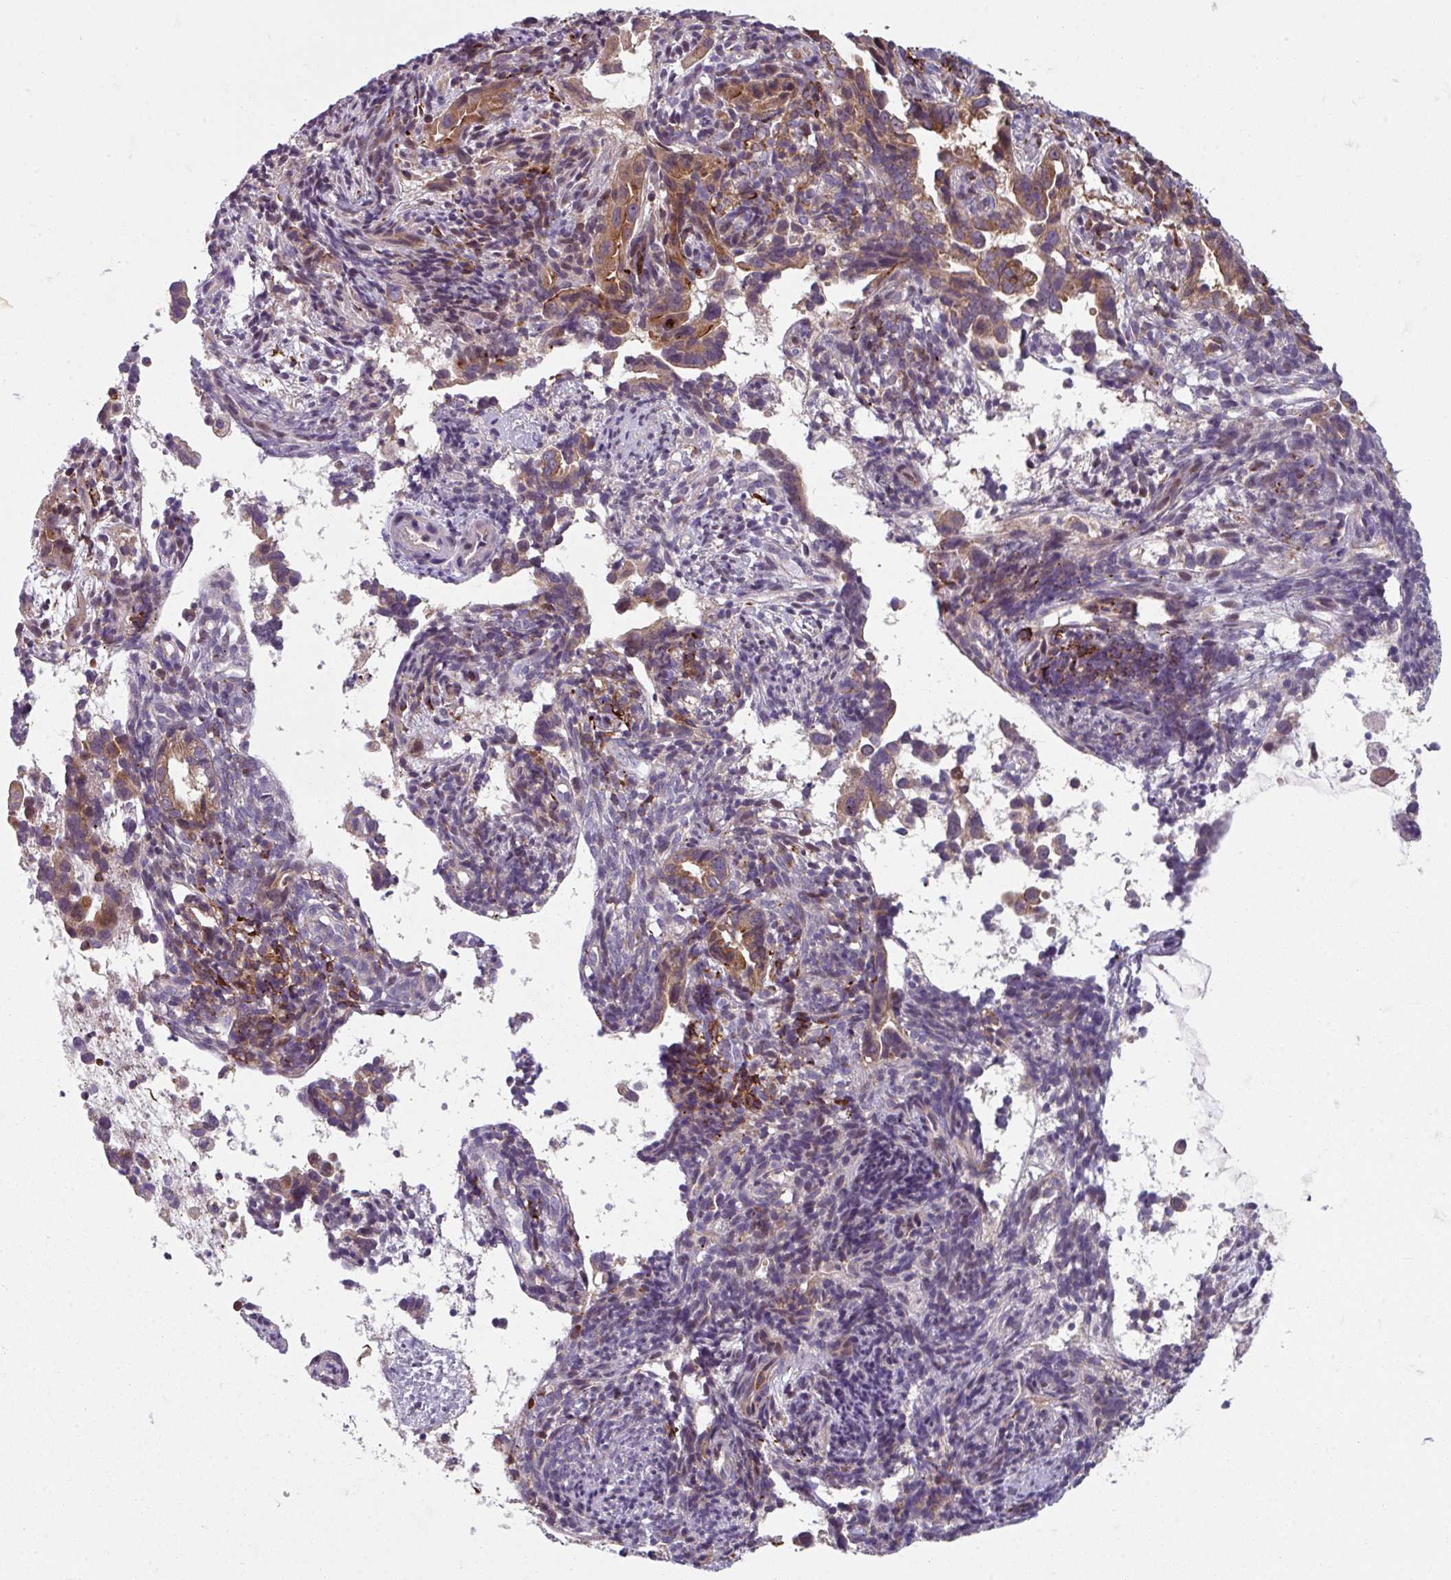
{"staining": {"intensity": "moderate", "quantity": ">75%", "location": "cytoplasmic/membranous"}, "tissue": "endometrial cancer", "cell_type": "Tumor cells", "image_type": "cancer", "snomed": [{"axis": "morphology", "description": "Adenocarcinoma, NOS"}, {"axis": "topography", "description": "Endometrium"}], "caption": "Endometrial adenocarcinoma stained with a protein marker displays moderate staining in tumor cells.", "gene": "NEDD9", "patient": {"sex": "female", "age": 57}}